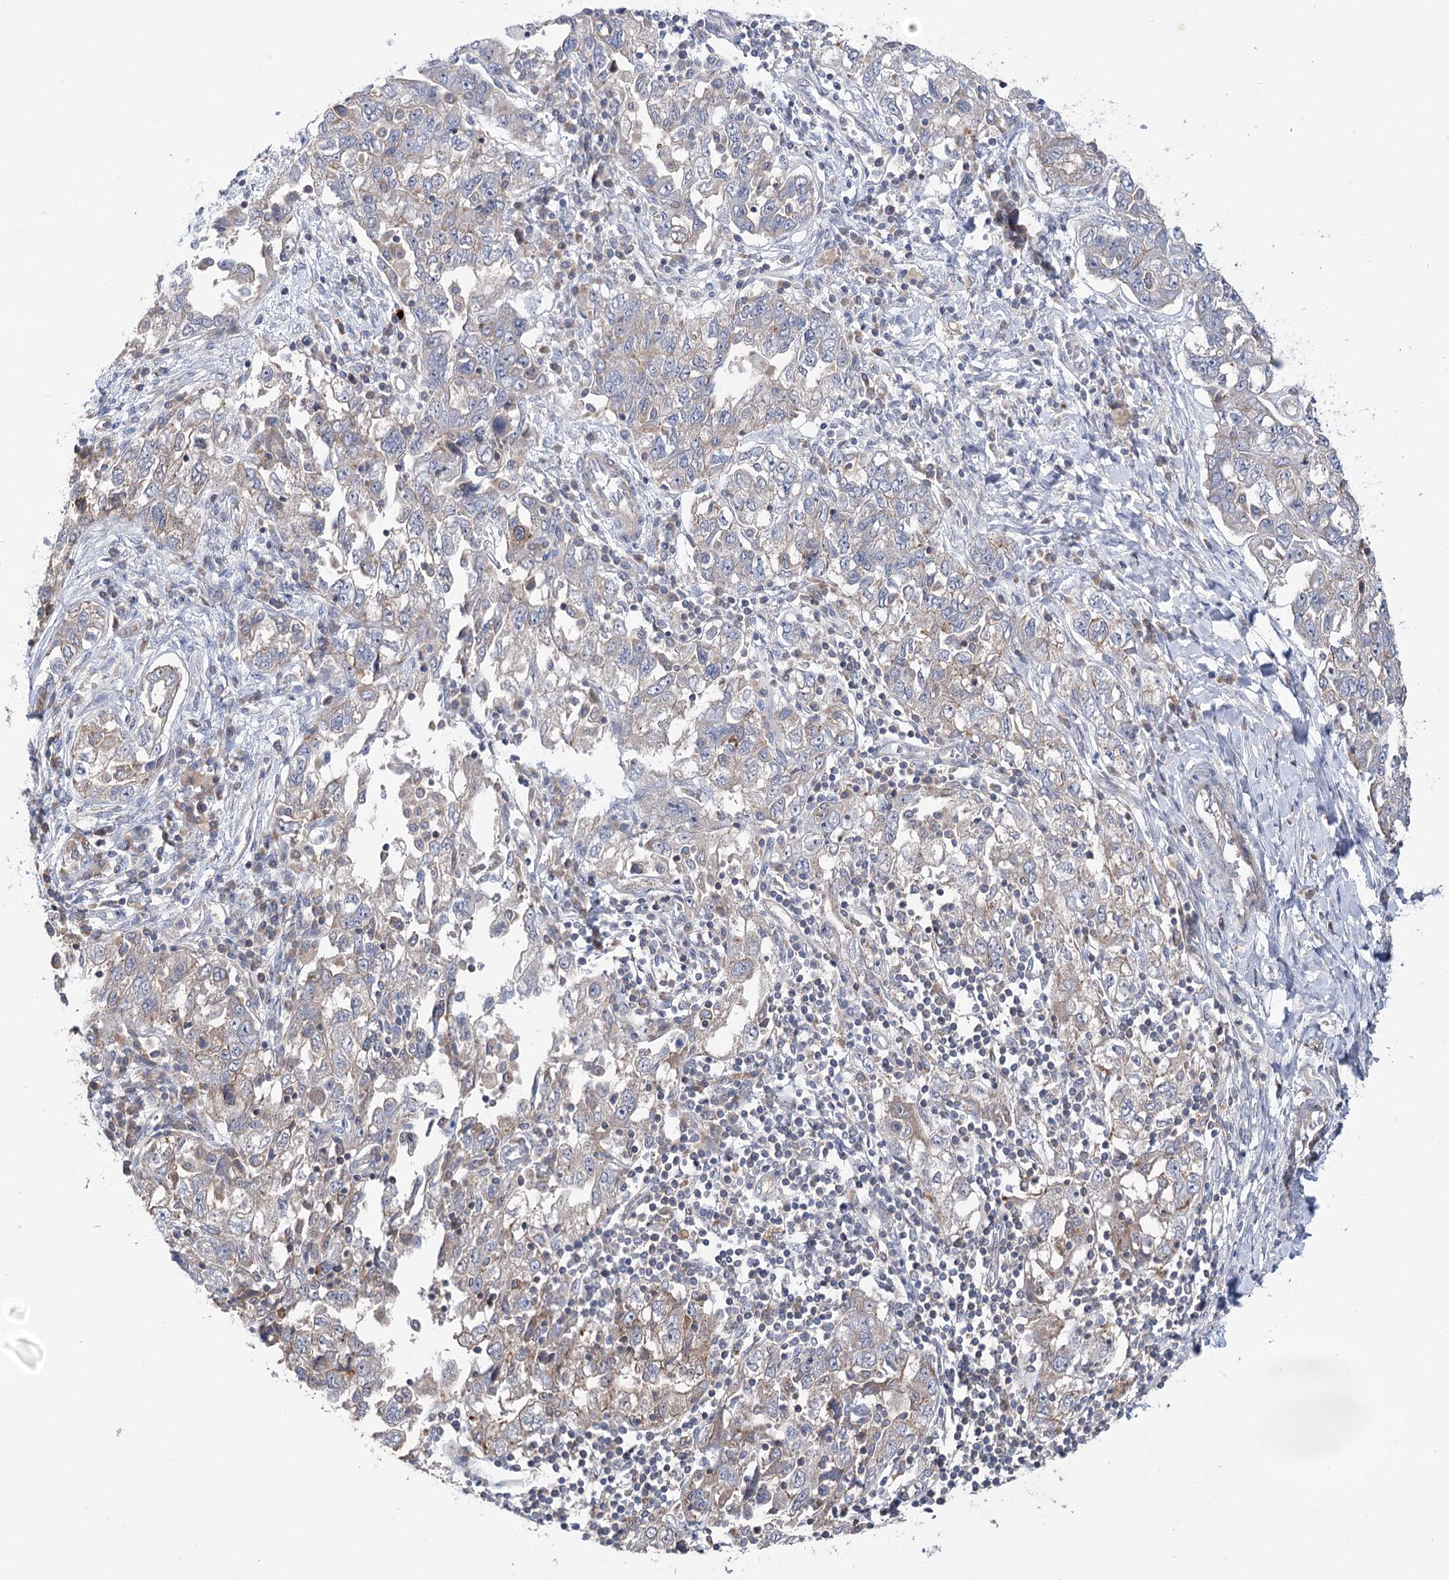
{"staining": {"intensity": "negative", "quantity": "none", "location": "none"}, "tissue": "ovarian cancer", "cell_type": "Tumor cells", "image_type": "cancer", "snomed": [{"axis": "morphology", "description": "Carcinoma, NOS"}, {"axis": "morphology", "description": "Cystadenocarcinoma, serous, NOS"}, {"axis": "topography", "description": "Ovary"}], "caption": "Ovarian cancer was stained to show a protein in brown. There is no significant staining in tumor cells. (DAB (3,3'-diaminobenzidine) IHC with hematoxylin counter stain).", "gene": "VPS37B", "patient": {"sex": "female", "age": 69}}